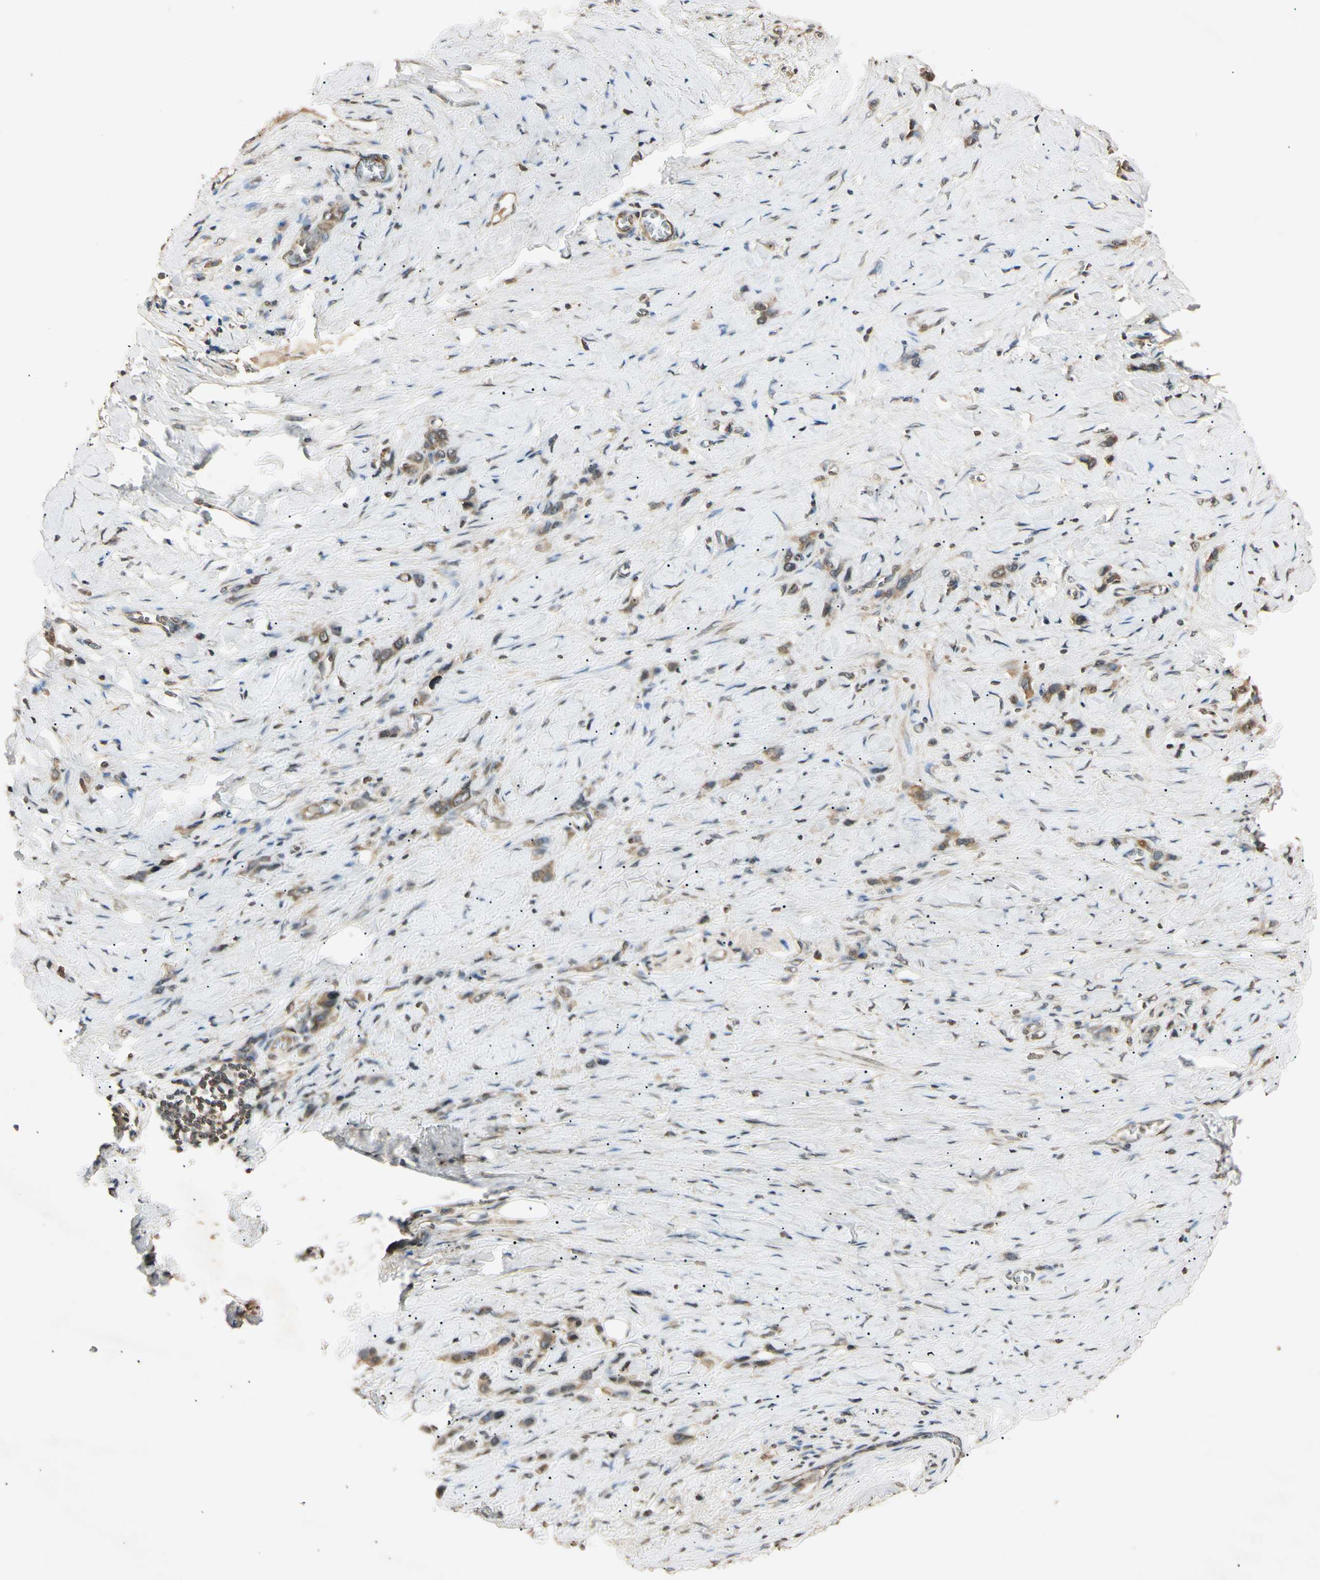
{"staining": {"intensity": "moderate", "quantity": "25%-75%", "location": "cytoplasmic/membranous"}, "tissue": "stomach cancer", "cell_type": "Tumor cells", "image_type": "cancer", "snomed": [{"axis": "morphology", "description": "Normal tissue, NOS"}, {"axis": "morphology", "description": "Adenocarcinoma, NOS"}, {"axis": "morphology", "description": "Adenocarcinoma, High grade"}, {"axis": "topography", "description": "Stomach, upper"}, {"axis": "topography", "description": "Stomach"}], "caption": "Moderate cytoplasmic/membranous protein expression is present in approximately 25%-75% of tumor cells in high-grade adenocarcinoma (stomach).", "gene": "EPN1", "patient": {"sex": "female", "age": 65}}